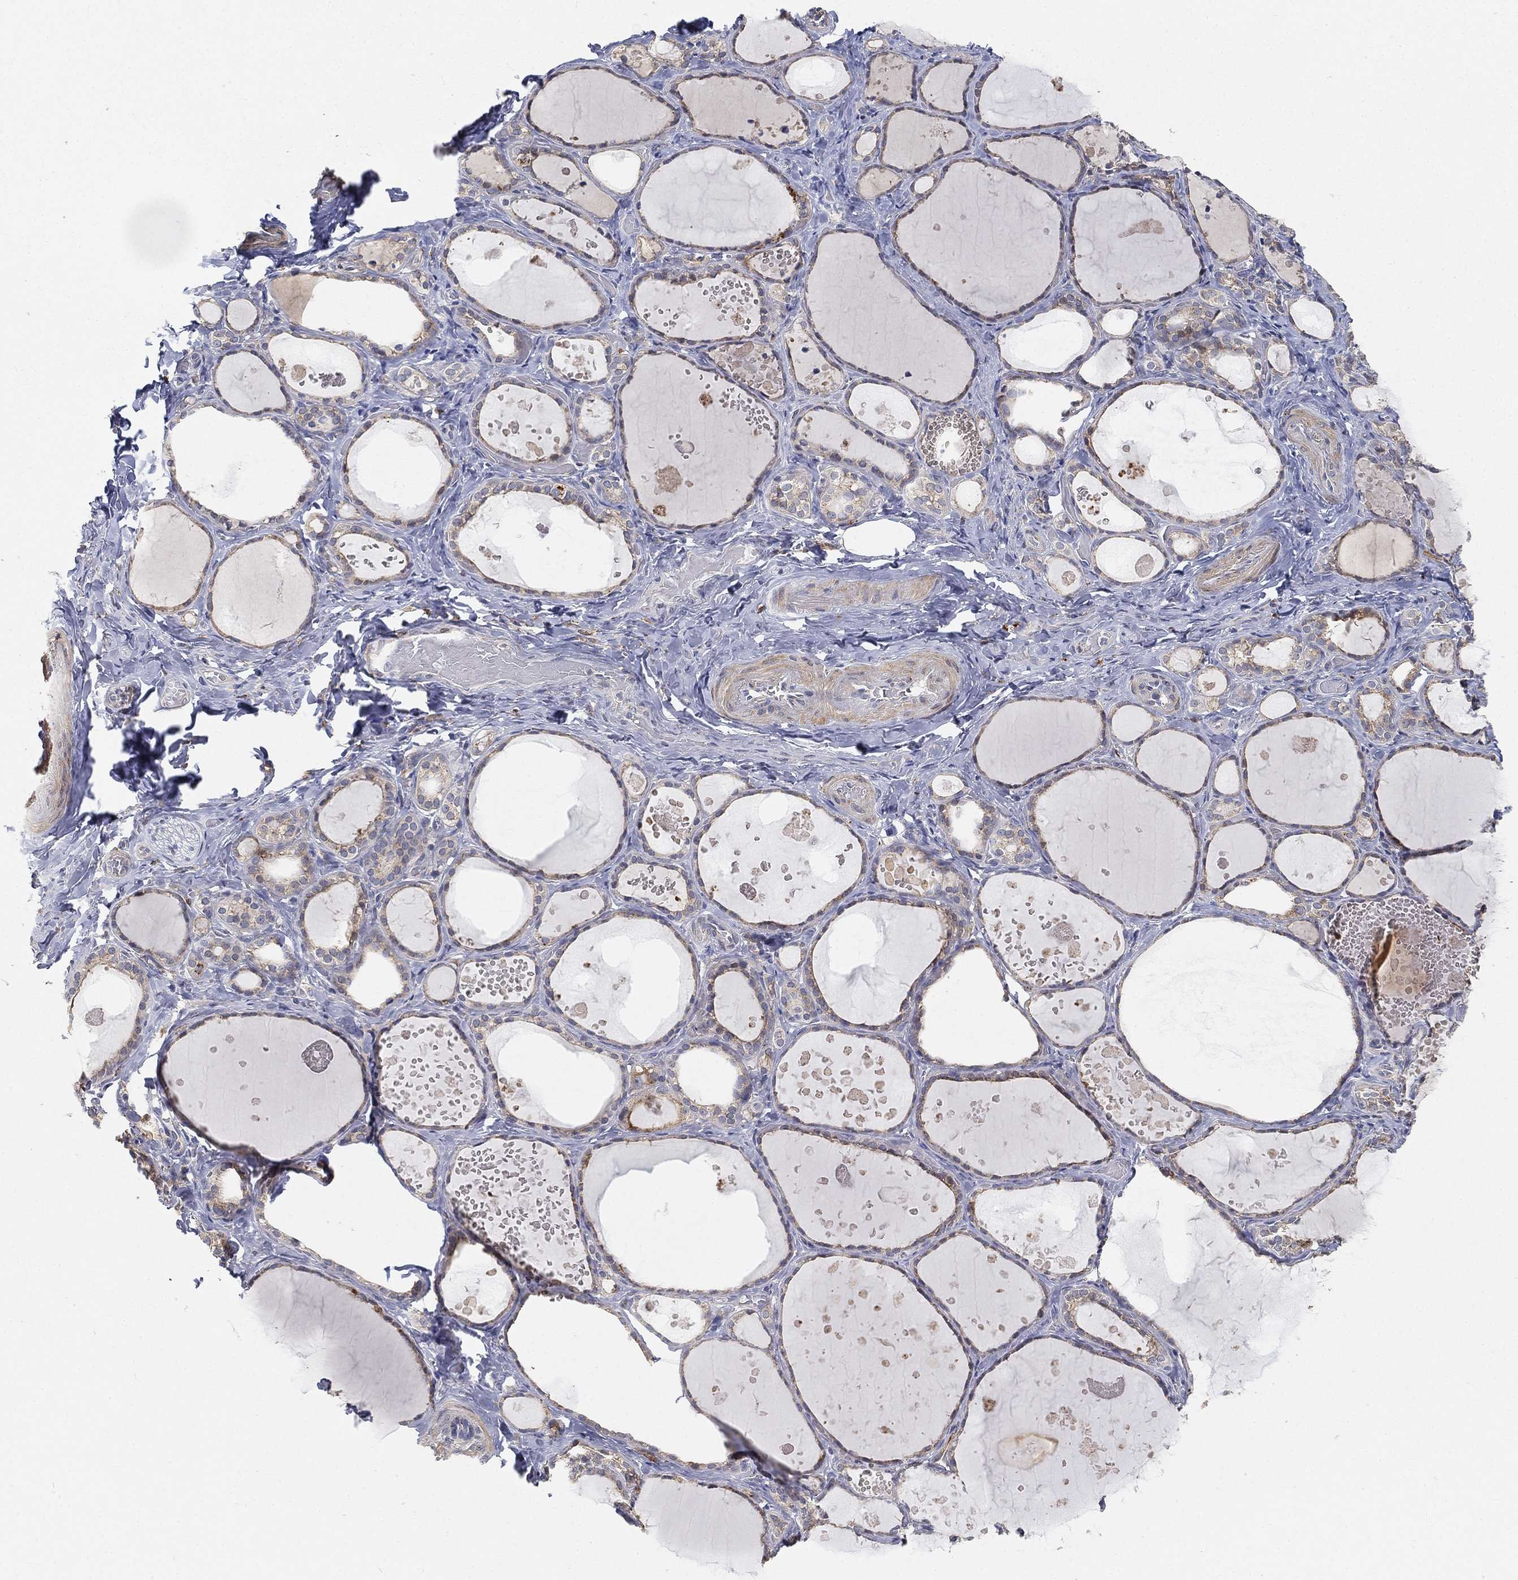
{"staining": {"intensity": "moderate", "quantity": "25%-75%", "location": "cytoplasmic/membranous"}, "tissue": "thyroid gland", "cell_type": "Glandular cells", "image_type": "normal", "snomed": [{"axis": "morphology", "description": "Normal tissue, NOS"}, {"axis": "topography", "description": "Thyroid gland"}], "caption": "Protein analysis of benign thyroid gland reveals moderate cytoplasmic/membranous expression in about 25%-75% of glandular cells. (DAB (3,3'-diaminobenzidine) IHC with brightfield microscopy, high magnification).", "gene": "CTSL", "patient": {"sex": "female", "age": 56}}